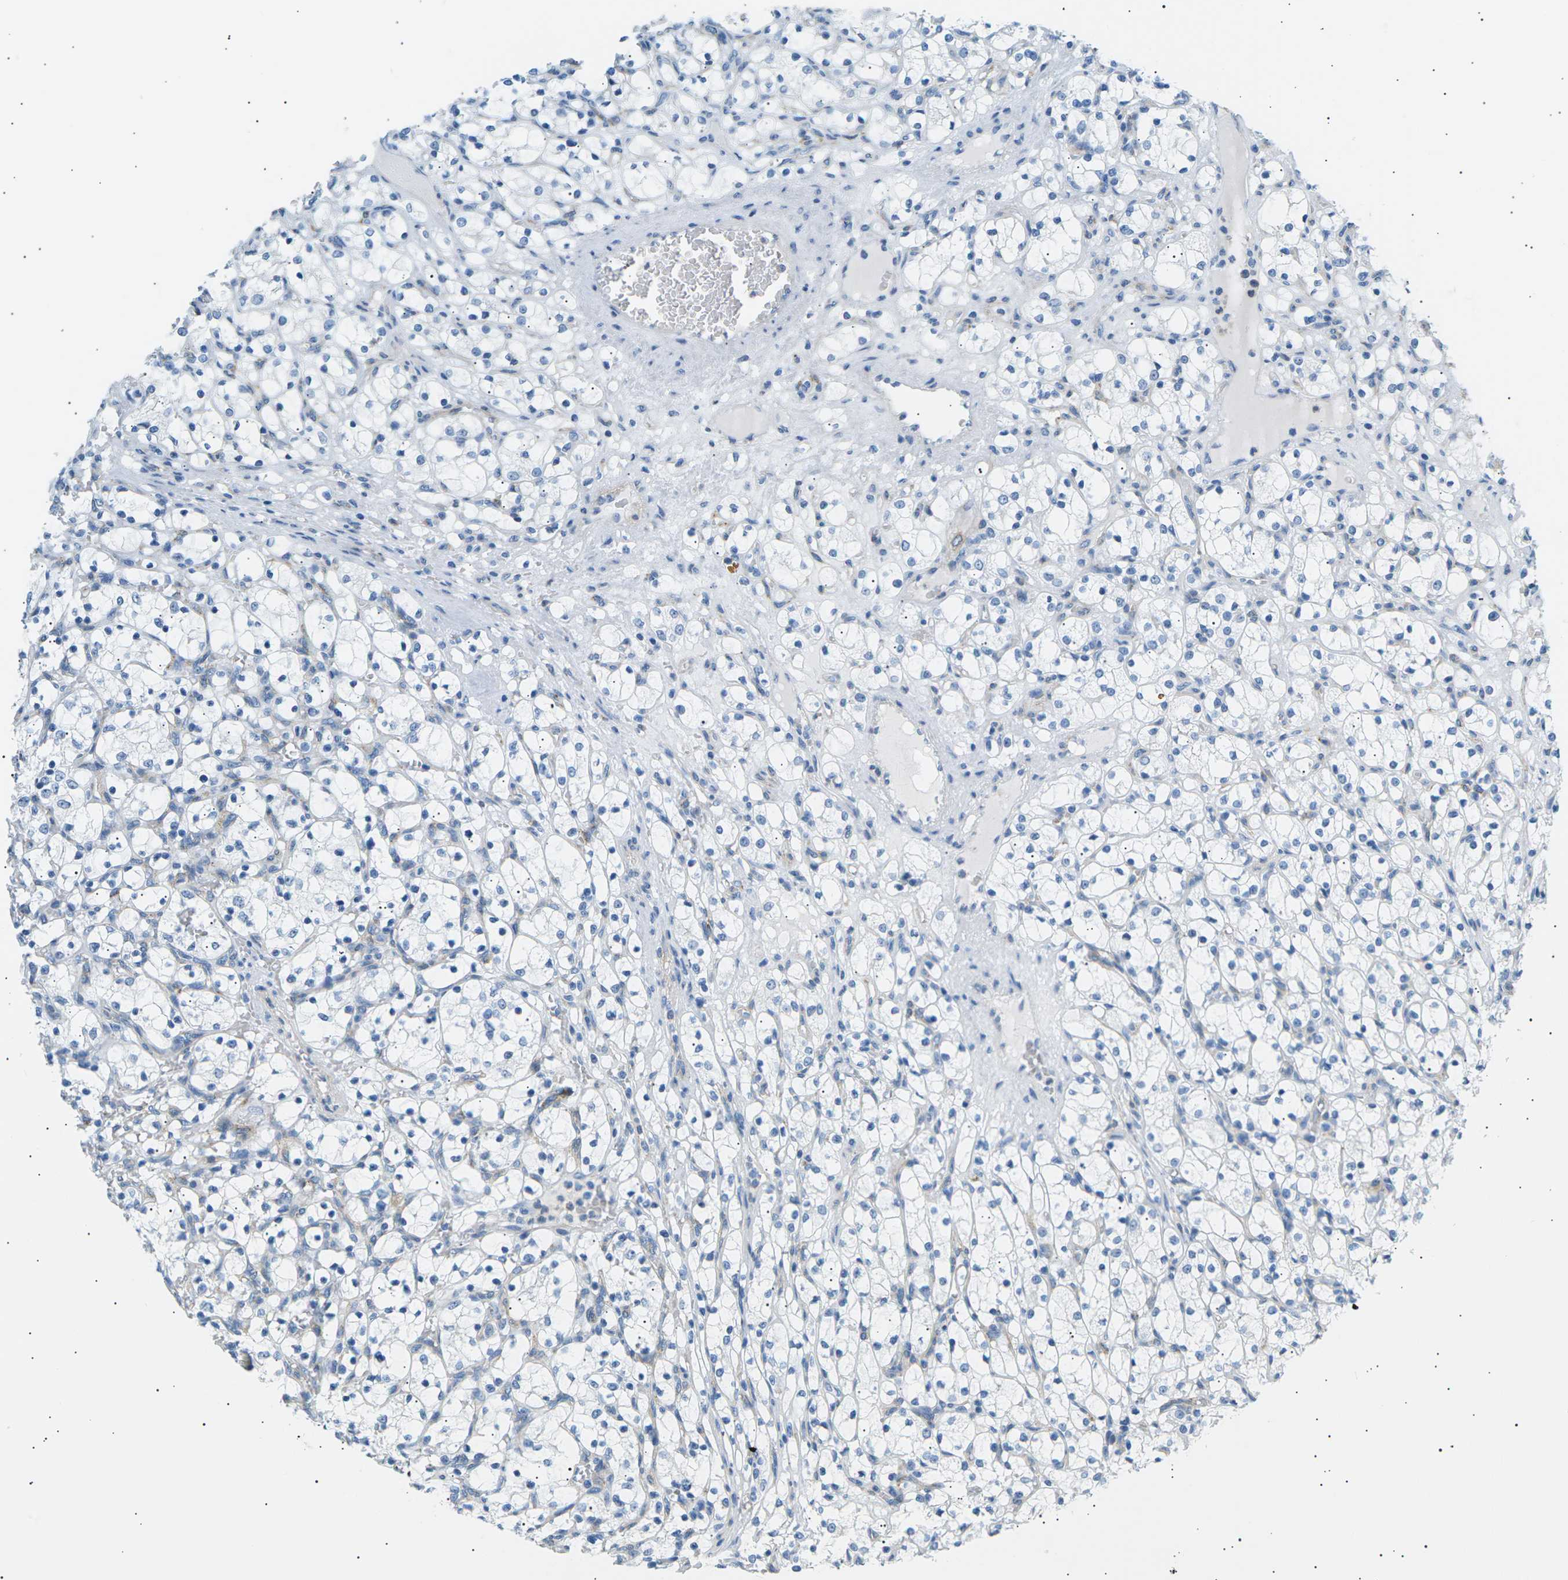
{"staining": {"intensity": "negative", "quantity": "none", "location": "none"}, "tissue": "renal cancer", "cell_type": "Tumor cells", "image_type": "cancer", "snomed": [{"axis": "morphology", "description": "Adenocarcinoma, NOS"}, {"axis": "topography", "description": "Kidney"}], "caption": "DAB immunohistochemical staining of human adenocarcinoma (renal) reveals no significant expression in tumor cells.", "gene": "SEPTIN5", "patient": {"sex": "female", "age": 69}}